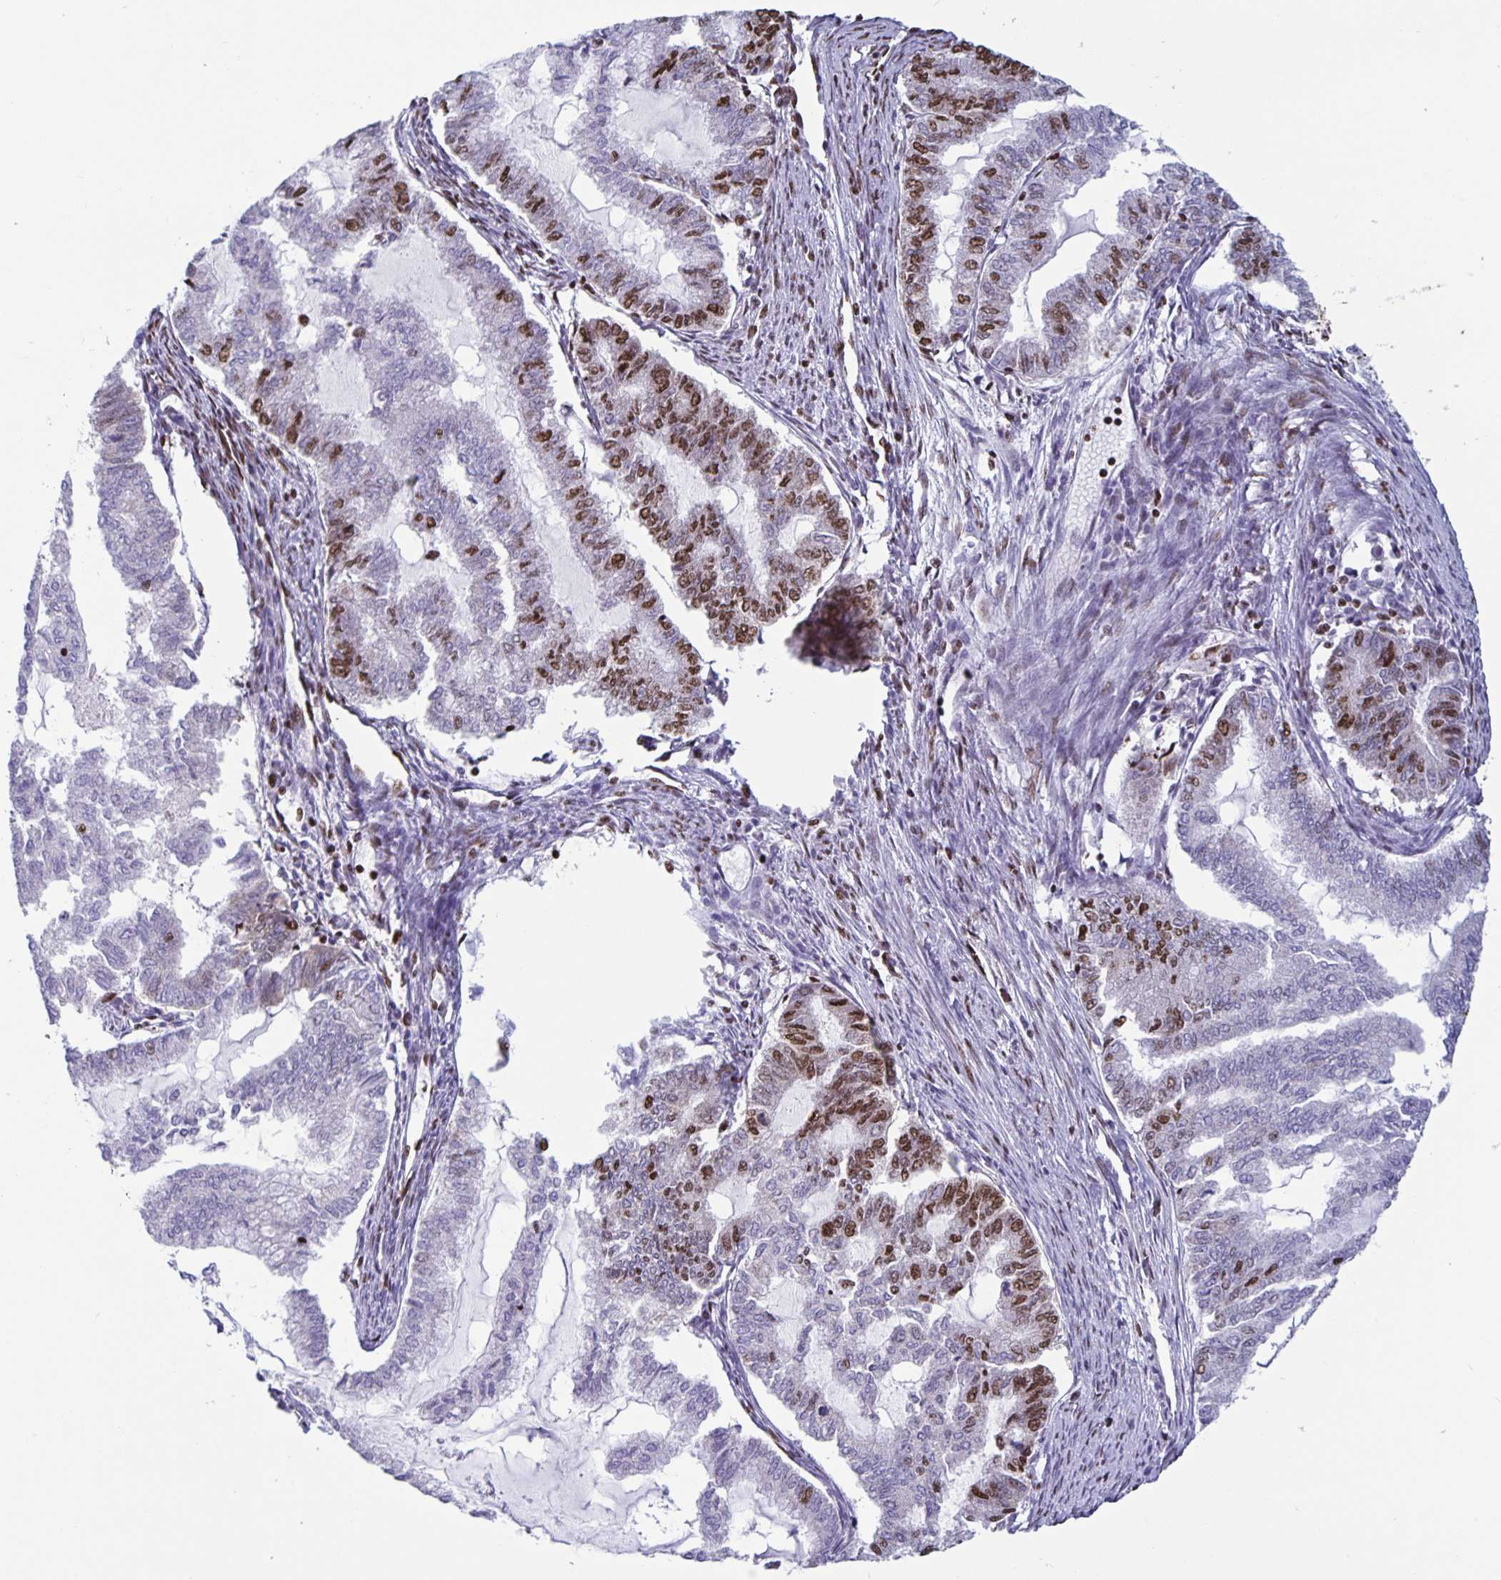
{"staining": {"intensity": "strong", "quantity": "25%-75%", "location": "nuclear"}, "tissue": "endometrial cancer", "cell_type": "Tumor cells", "image_type": "cancer", "snomed": [{"axis": "morphology", "description": "Adenocarcinoma, NOS"}, {"axis": "topography", "description": "Endometrium"}], "caption": "A brown stain shows strong nuclear positivity of a protein in endometrial cancer tumor cells. Immunohistochemistry stains the protein in brown and the nuclei are stained blue.", "gene": "DUT", "patient": {"sex": "female", "age": 79}}